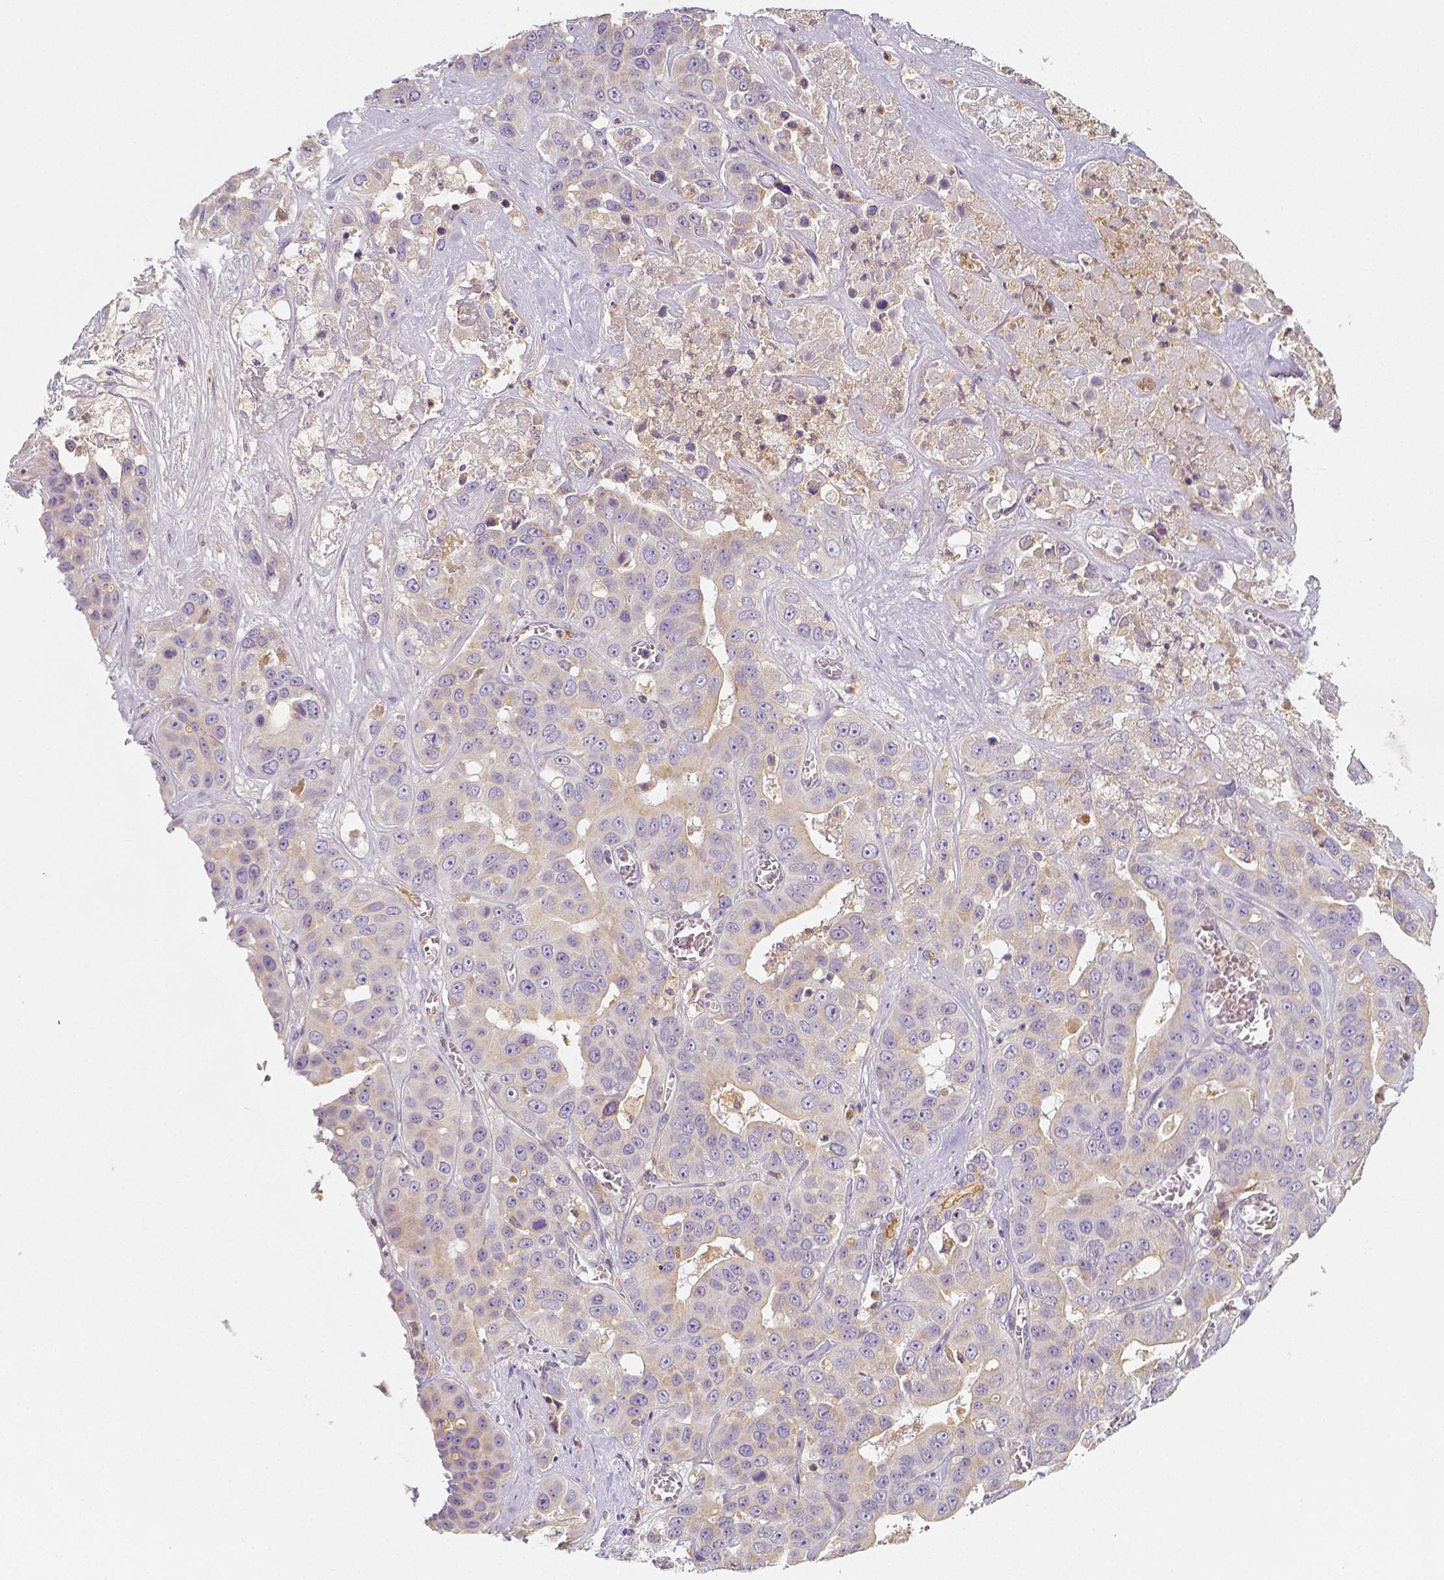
{"staining": {"intensity": "weak", "quantity": ">75%", "location": "cytoplasmic/membranous"}, "tissue": "liver cancer", "cell_type": "Tumor cells", "image_type": "cancer", "snomed": [{"axis": "morphology", "description": "Cholangiocarcinoma"}, {"axis": "topography", "description": "Liver"}], "caption": "Human liver cancer (cholangiocarcinoma) stained for a protein (brown) shows weak cytoplasmic/membranous positive staining in approximately >75% of tumor cells.", "gene": "PTPRJ", "patient": {"sex": "female", "age": 52}}